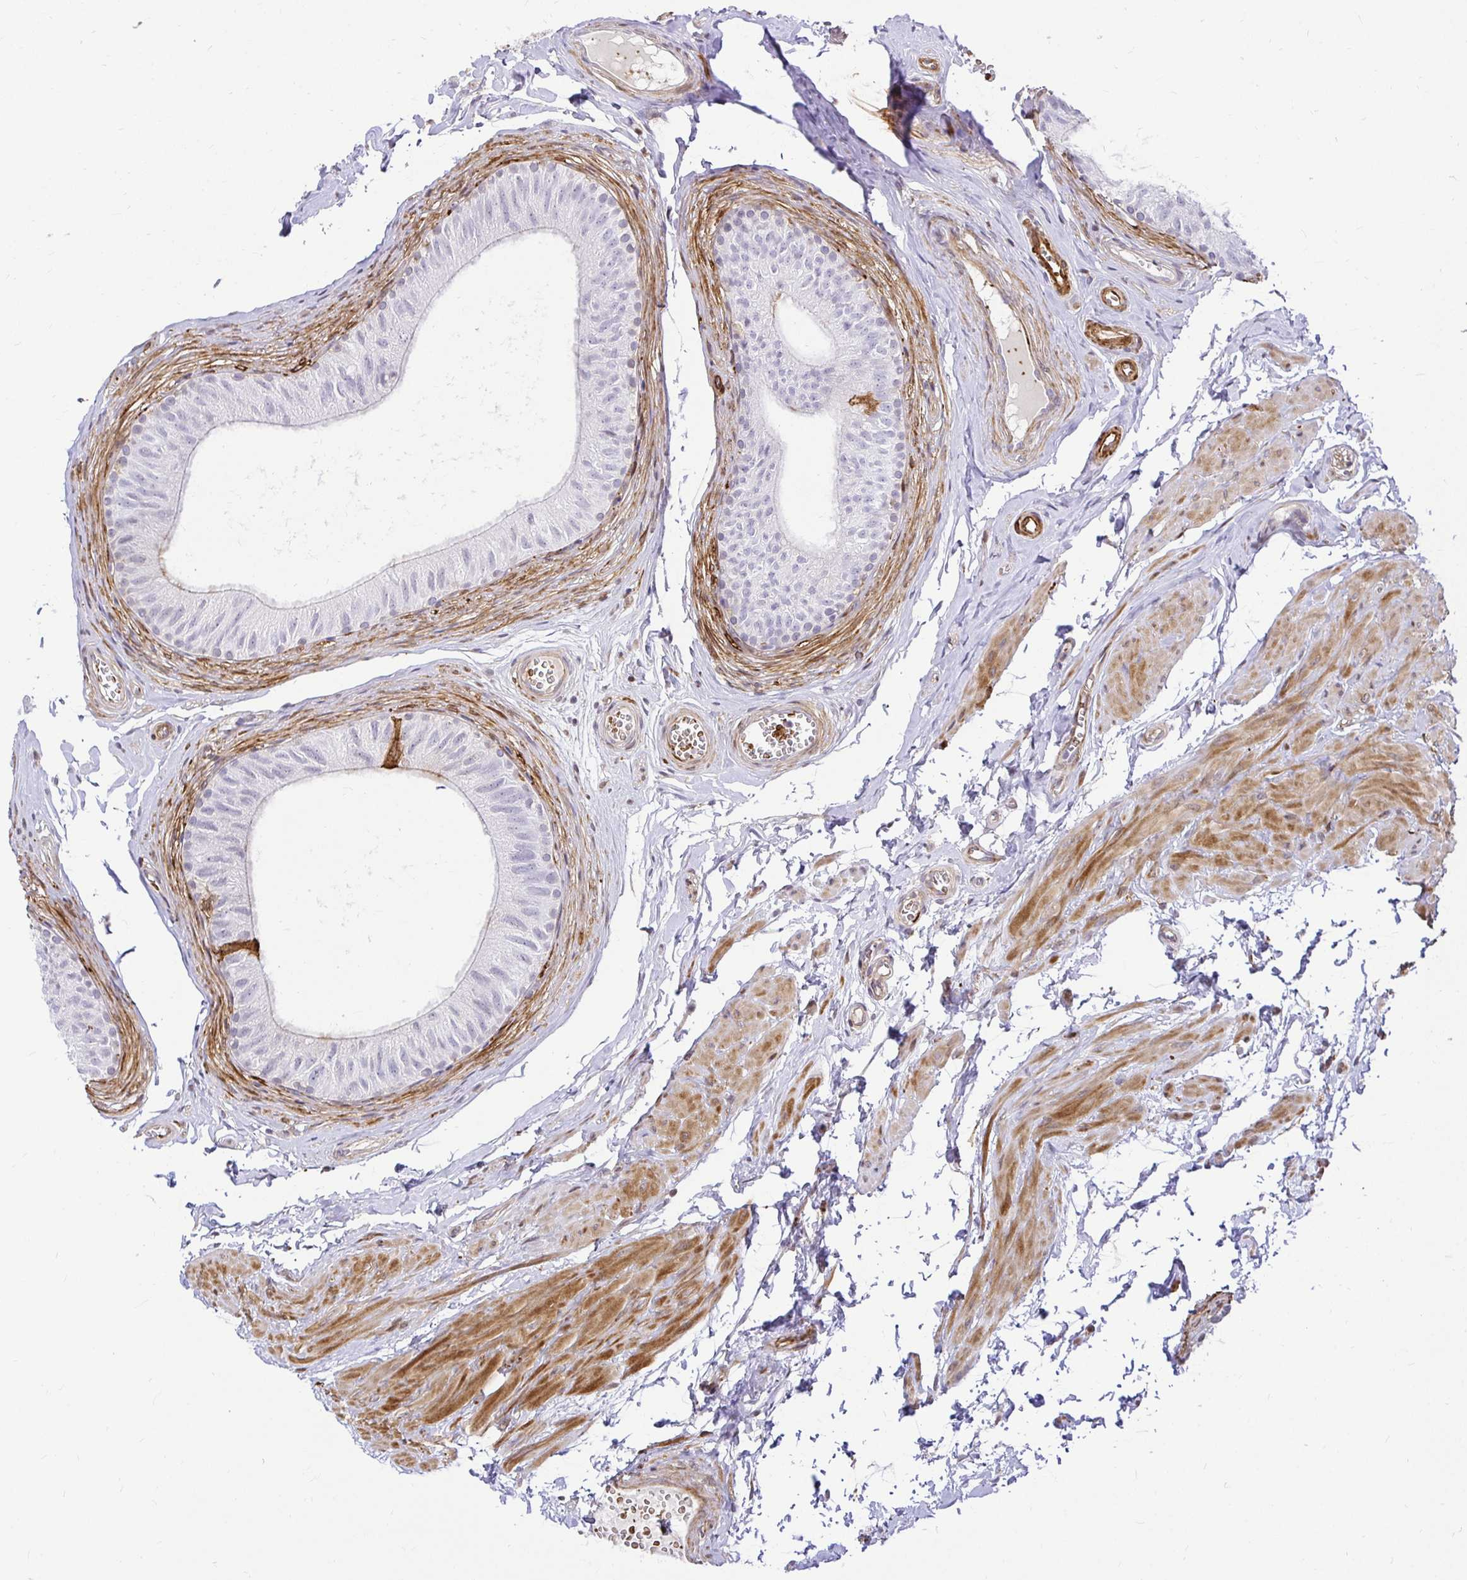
{"staining": {"intensity": "negative", "quantity": "none", "location": "none"}, "tissue": "epididymis", "cell_type": "Glandular cells", "image_type": "normal", "snomed": [{"axis": "morphology", "description": "Normal tissue, NOS"}, {"axis": "topography", "description": "Epididymis, spermatic cord, NOS"}, {"axis": "topography", "description": "Epididymis"}, {"axis": "topography", "description": "Peripheral nerve tissue"}], "caption": "The immunohistochemistry (IHC) histopathology image has no significant expression in glandular cells of epididymis. The staining is performed using DAB (3,3'-diaminobenzidine) brown chromogen with nuclei counter-stained in using hematoxylin.", "gene": "GSN", "patient": {"sex": "male", "age": 29}}